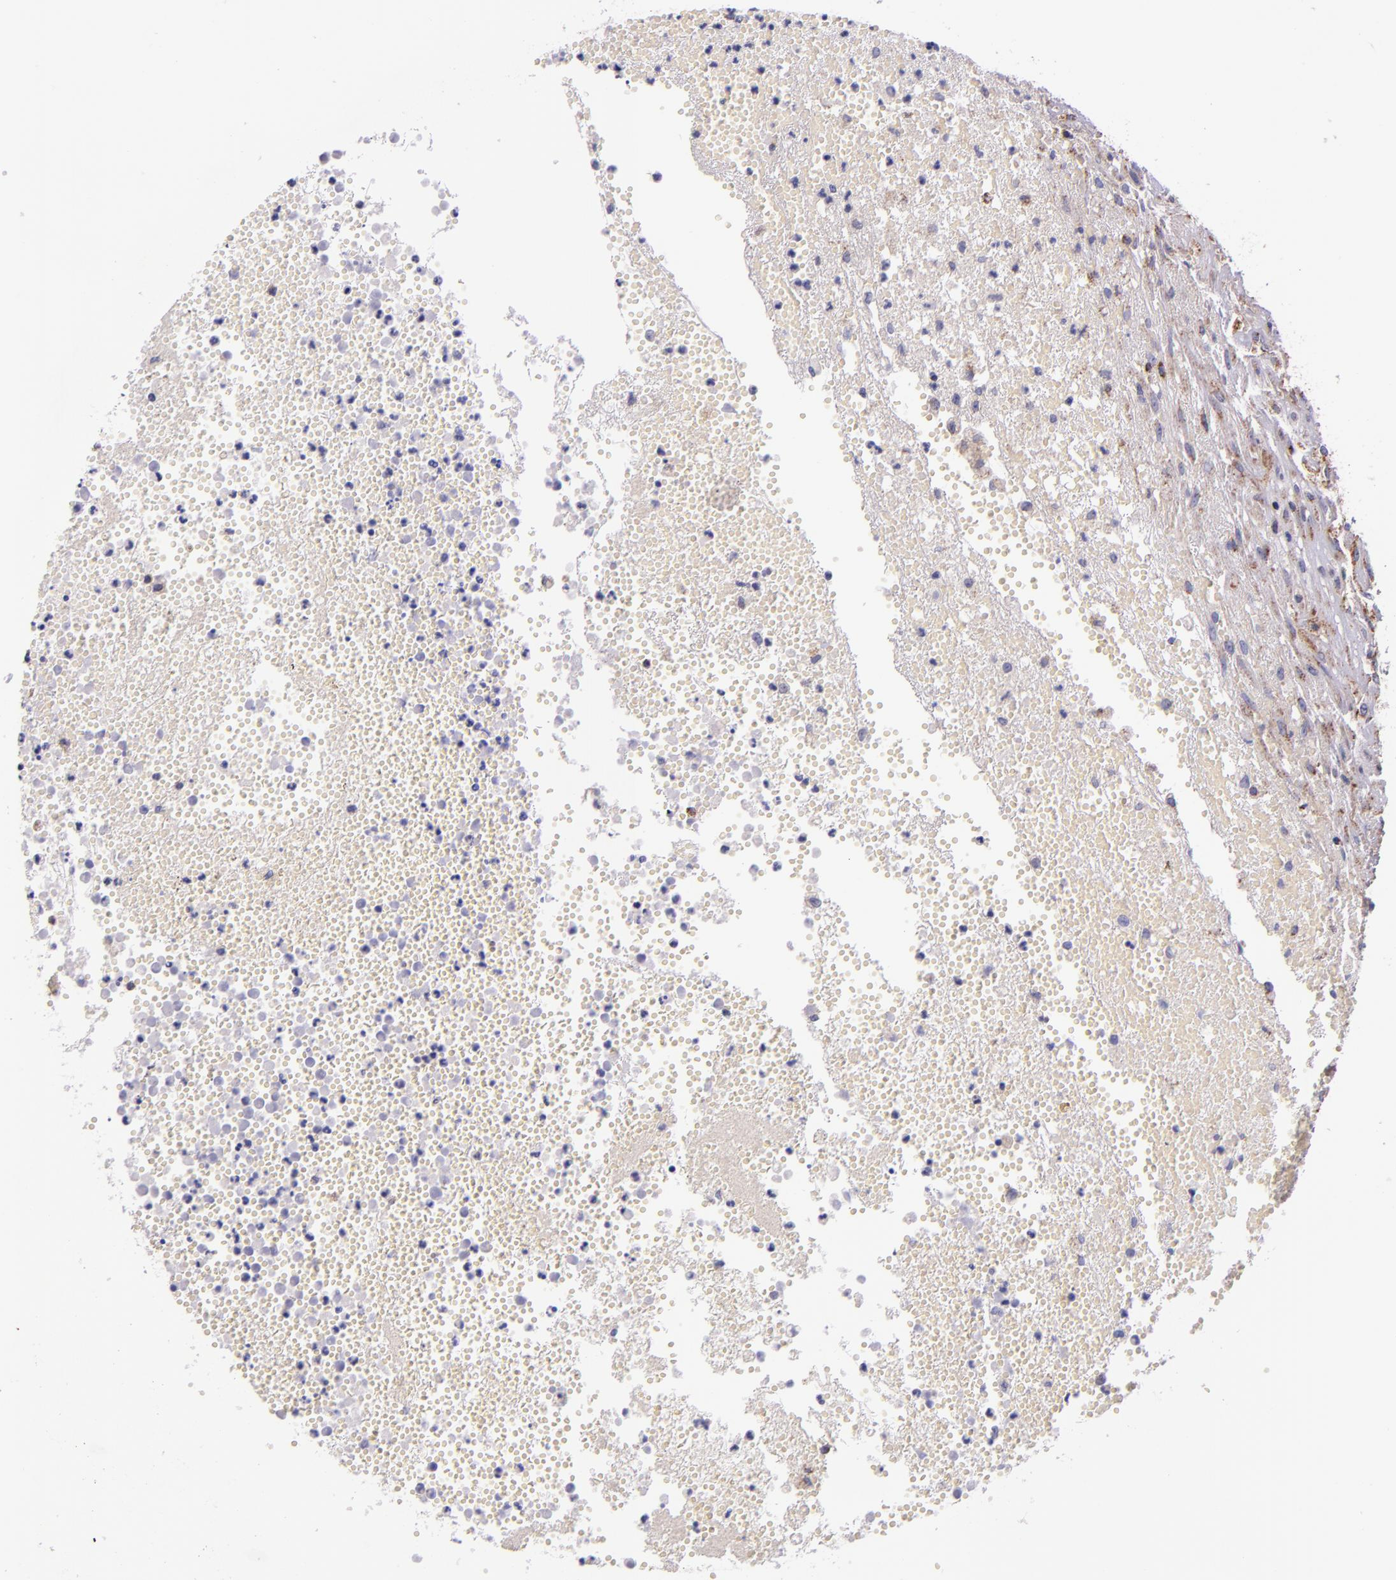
{"staining": {"intensity": "negative", "quantity": "none", "location": "none"}, "tissue": "glioma", "cell_type": "Tumor cells", "image_type": "cancer", "snomed": [{"axis": "morphology", "description": "Glioma, malignant, High grade"}, {"axis": "topography", "description": "Brain"}], "caption": "A histopathology image of human glioma is negative for staining in tumor cells.", "gene": "IDH3G", "patient": {"sex": "male", "age": 66}}